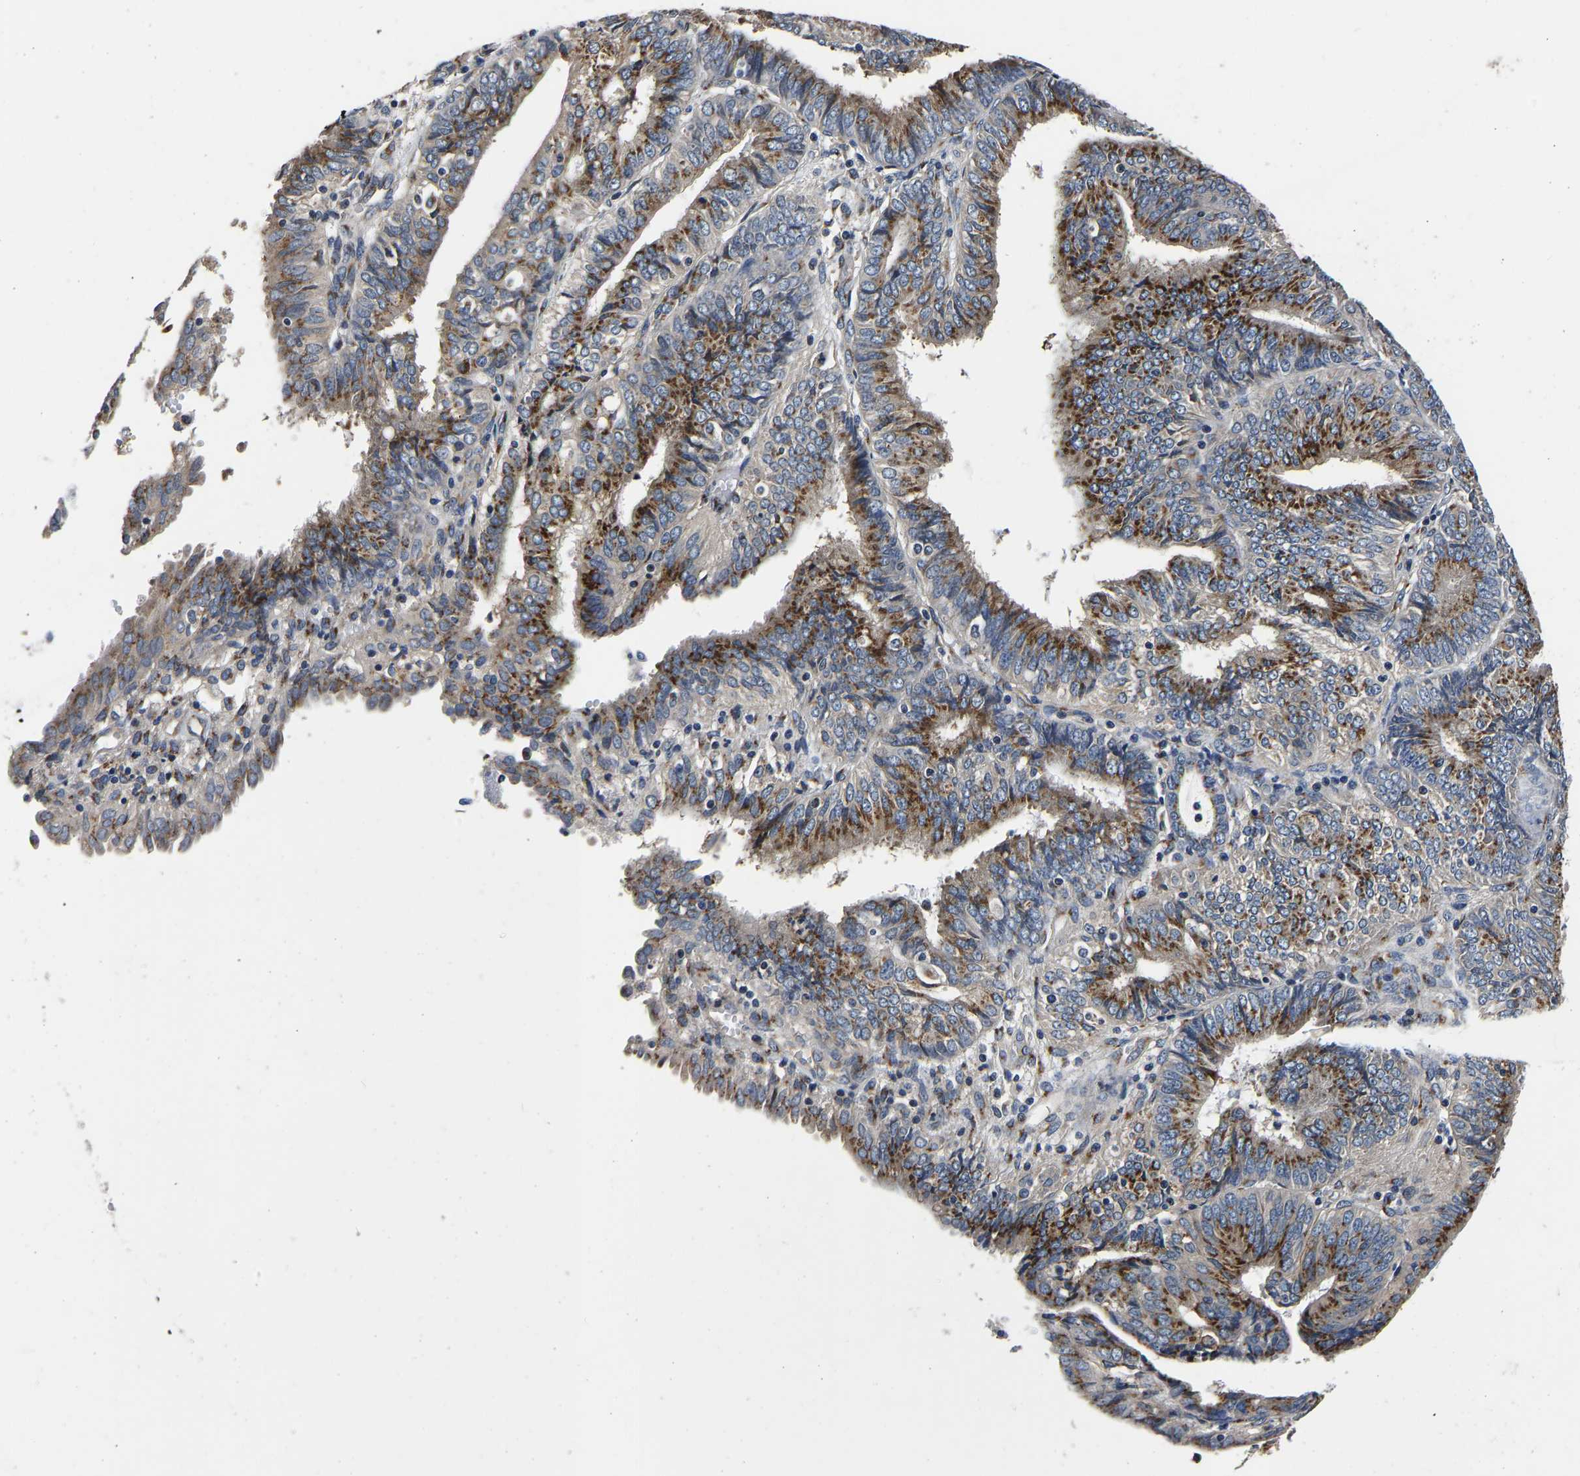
{"staining": {"intensity": "strong", "quantity": ">75%", "location": "cytoplasmic/membranous"}, "tissue": "endometrial cancer", "cell_type": "Tumor cells", "image_type": "cancer", "snomed": [{"axis": "morphology", "description": "Adenocarcinoma, NOS"}, {"axis": "topography", "description": "Endometrium"}], "caption": "Immunohistochemistry (IHC) (DAB) staining of human adenocarcinoma (endometrial) displays strong cytoplasmic/membranous protein staining in about >75% of tumor cells.", "gene": "RABAC1", "patient": {"sex": "female", "age": 58}}